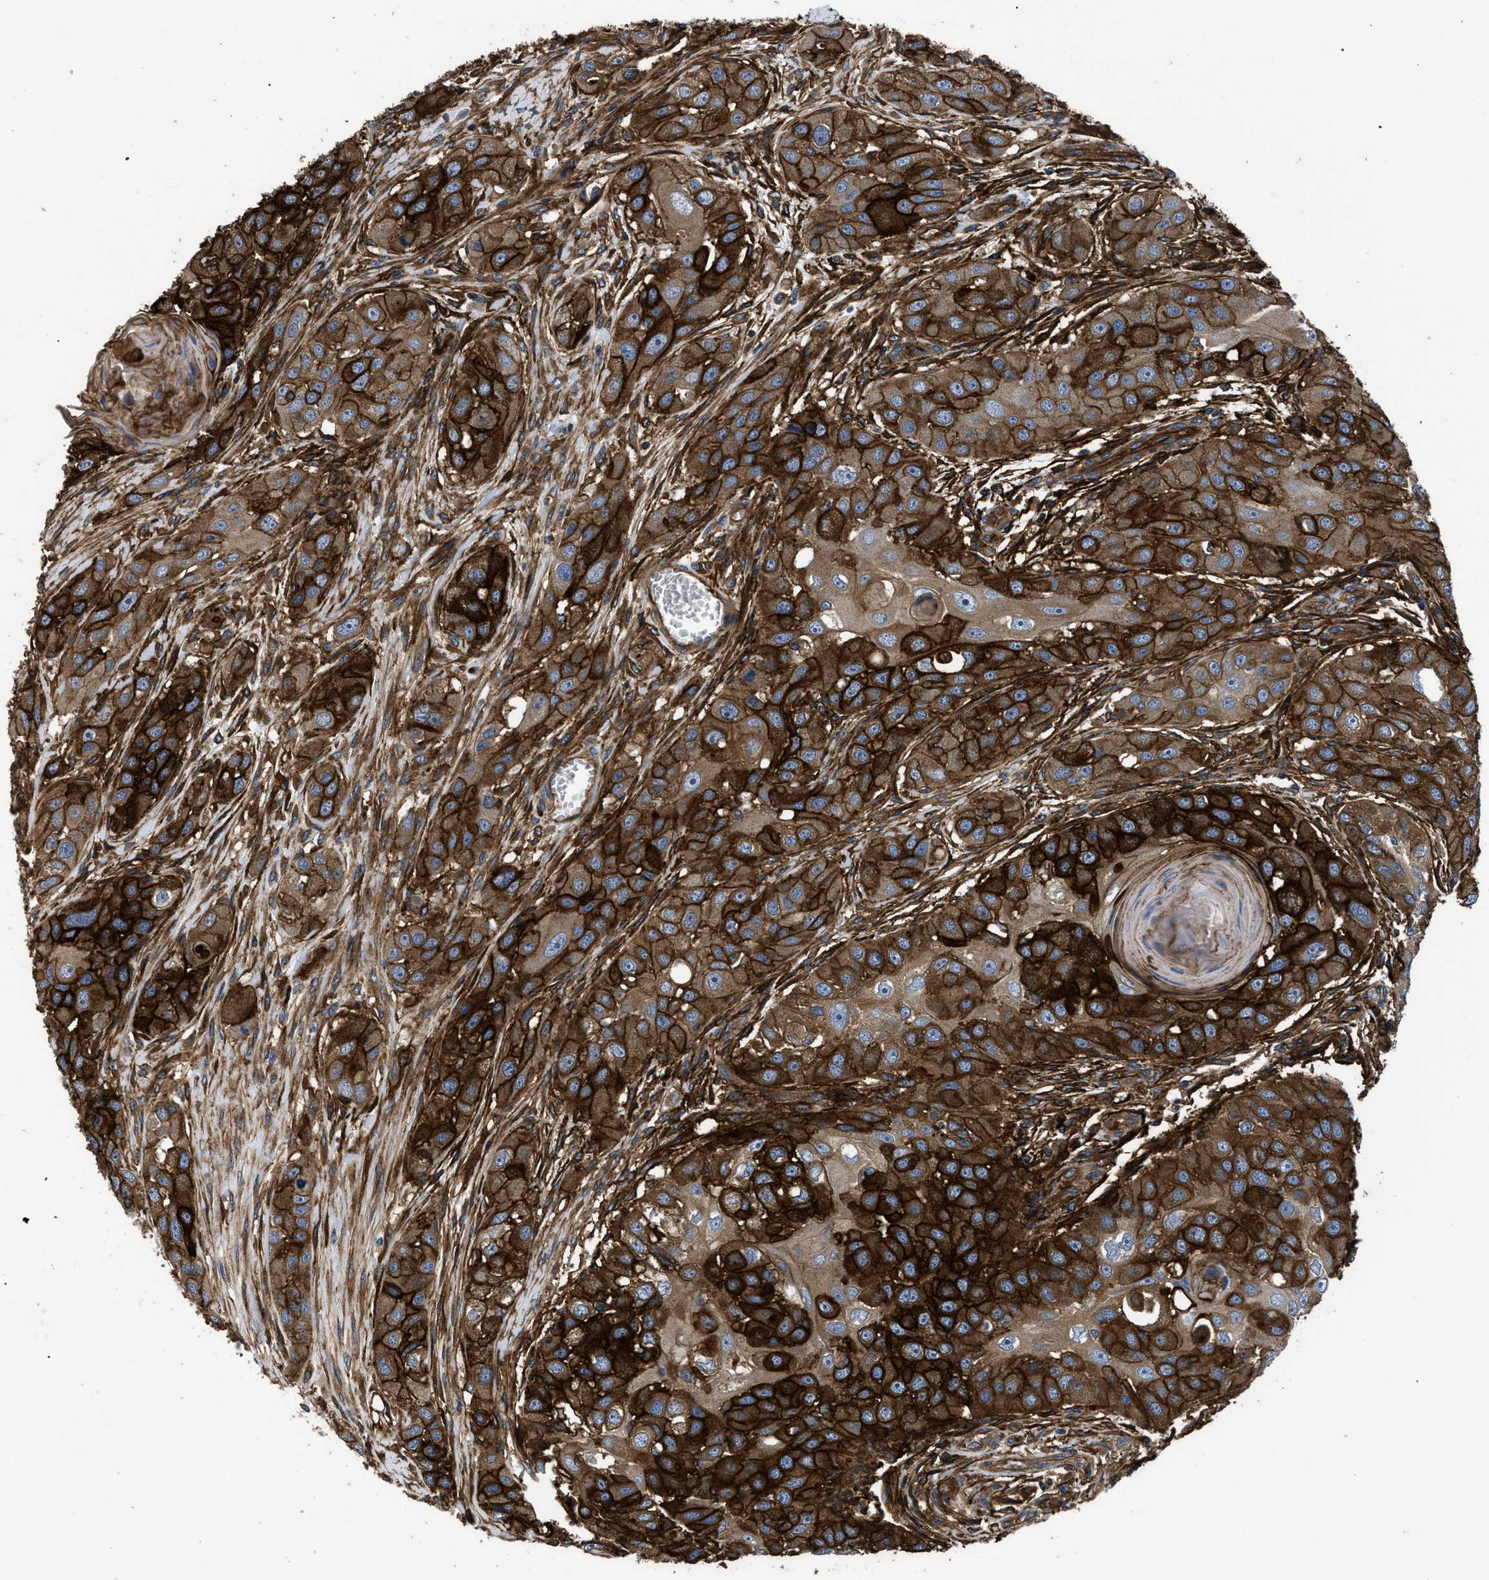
{"staining": {"intensity": "strong", "quantity": ">75%", "location": "cytoplasmic/membranous"}, "tissue": "head and neck cancer", "cell_type": "Tumor cells", "image_type": "cancer", "snomed": [{"axis": "morphology", "description": "Normal tissue, NOS"}, {"axis": "morphology", "description": "Squamous cell carcinoma, NOS"}, {"axis": "topography", "description": "Skeletal muscle"}, {"axis": "topography", "description": "Head-Neck"}], "caption": "Human head and neck cancer stained with a protein marker reveals strong staining in tumor cells.", "gene": "NT5E", "patient": {"sex": "male", "age": 51}}